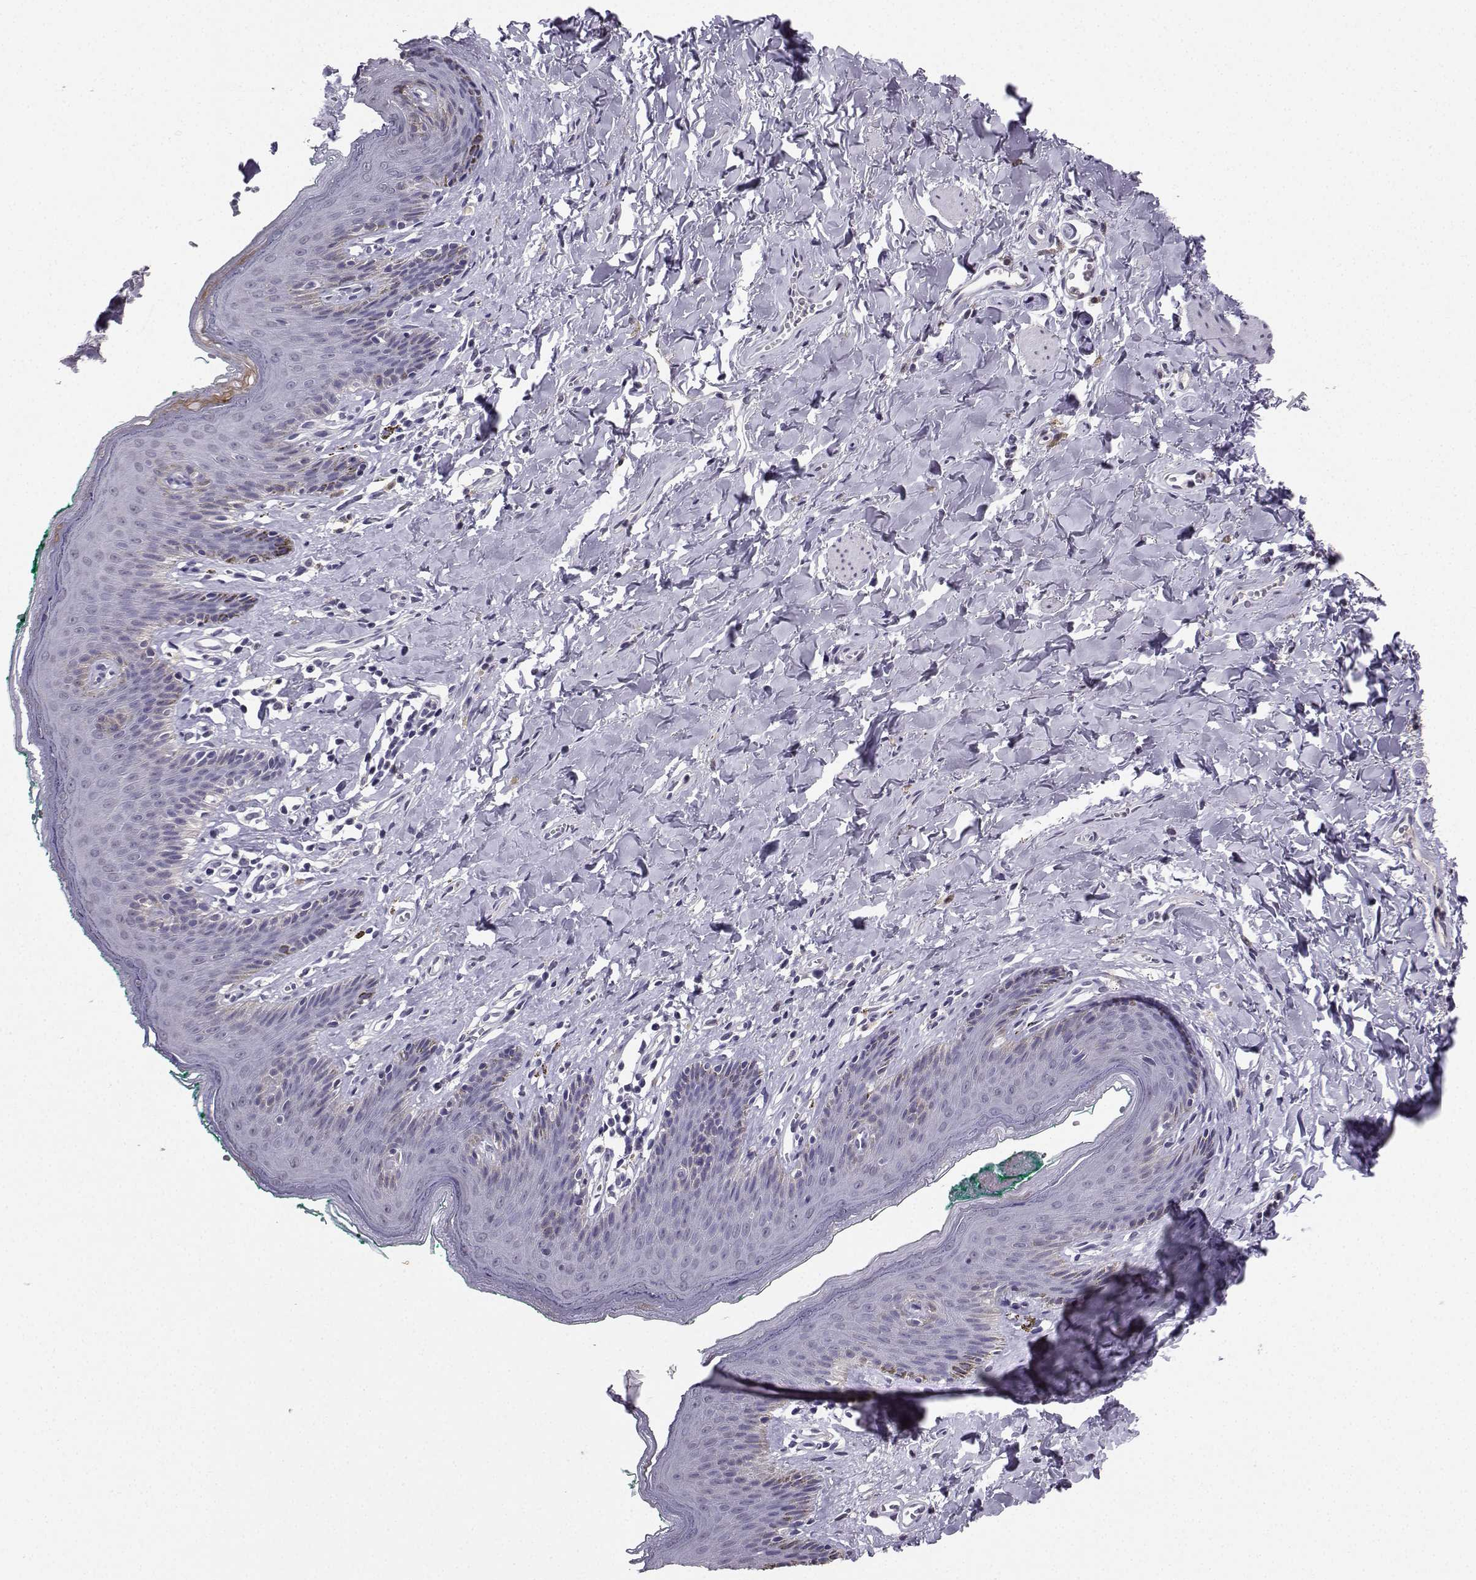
{"staining": {"intensity": "negative", "quantity": "none", "location": "none"}, "tissue": "skin", "cell_type": "Epidermal cells", "image_type": "normal", "snomed": [{"axis": "morphology", "description": "Normal tissue, NOS"}, {"axis": "topography", "description": "Vulva"}], "caption": "Skin was stained to show a protein in brown. There is no significant staining in epidermal cells. (IHC, brightfield microscopy, high magnification).", "gene": "SPAG11A", "patient": {"sex": "female", "age": 66}}